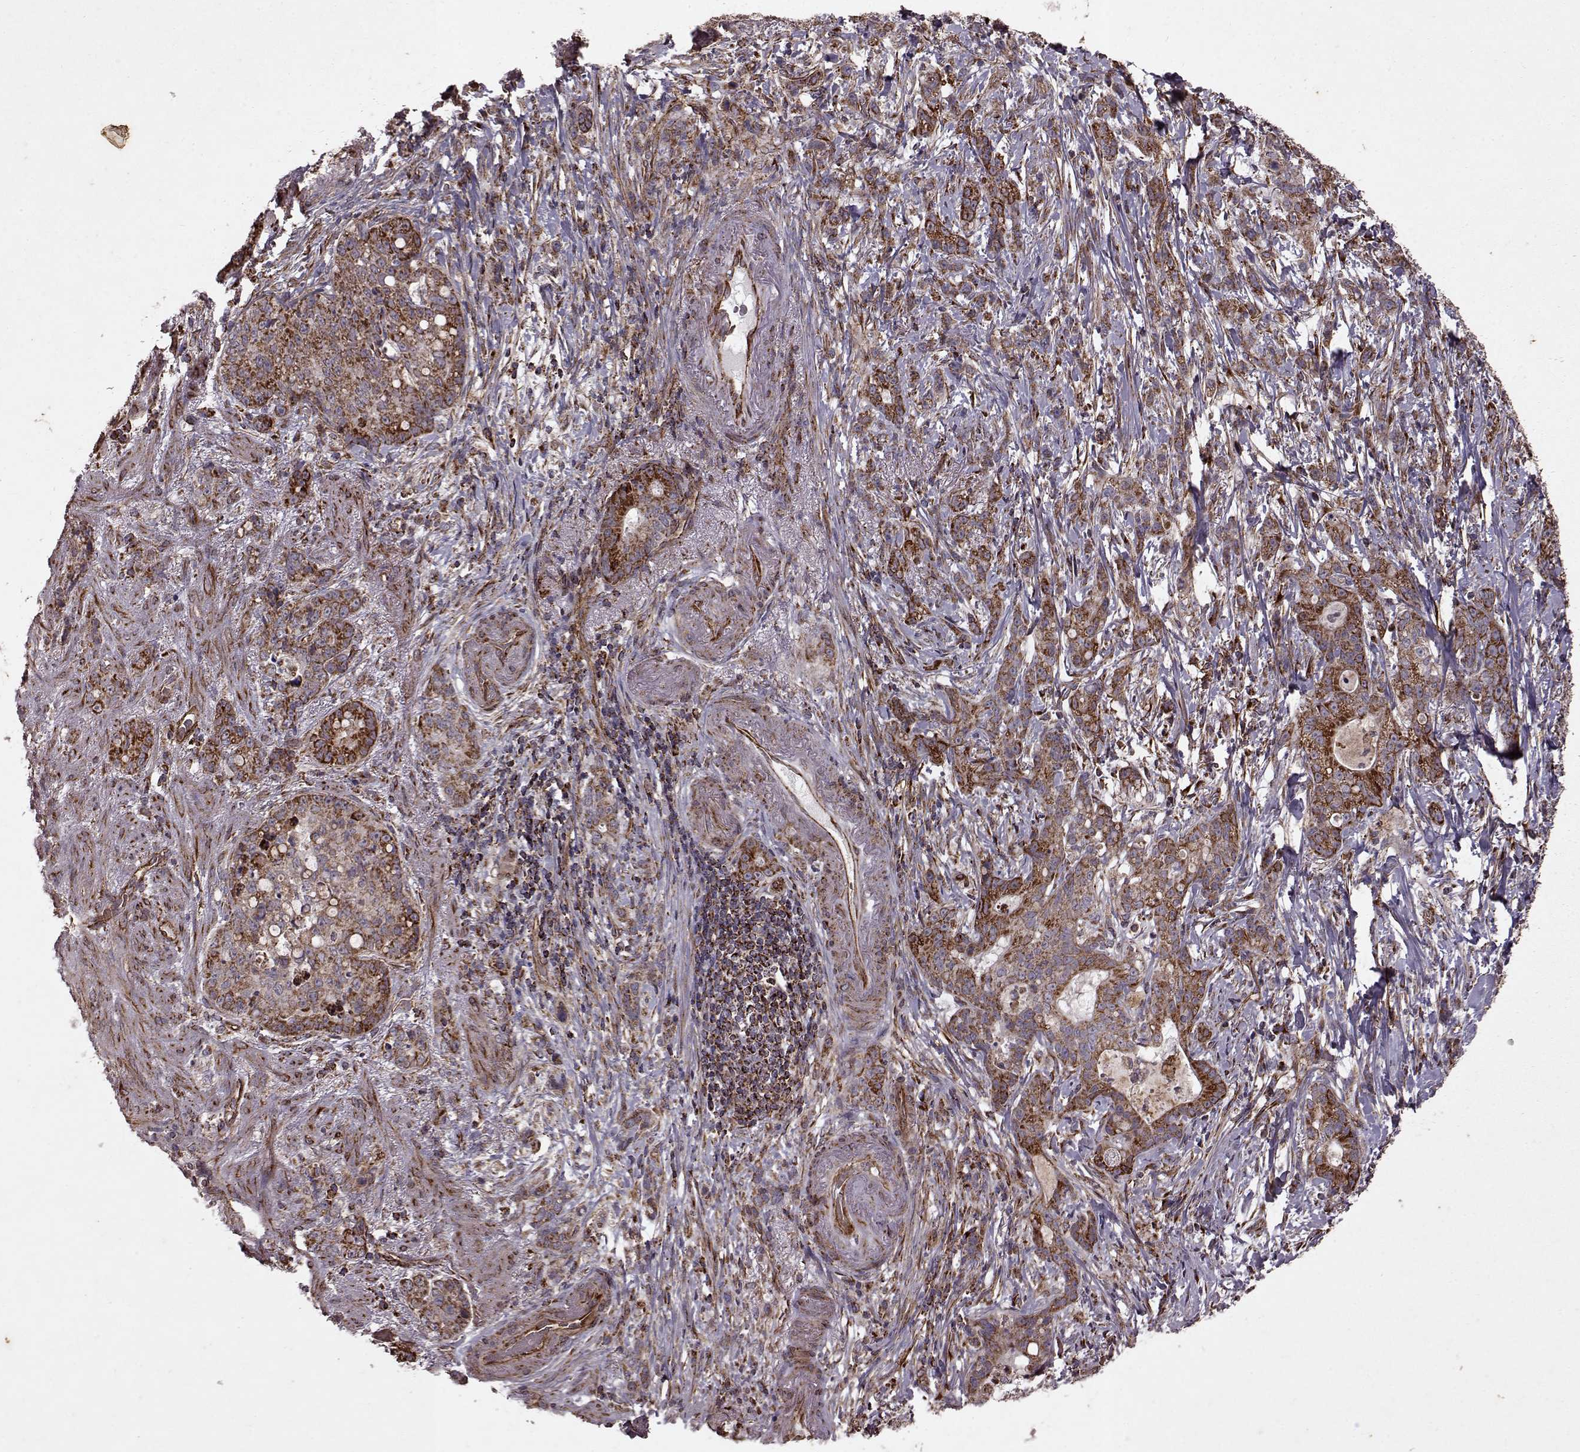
{"staining": {"intensity": "weak", "quantity": ">75%", "location": "cytoplasmic/membranous"}, "tissue": "stomach cancer", "cell_type": "Tumor cells", "image_type": "cancer", "snomed": [{"axis": "morphology", "description": "Adenocarcinoma, NOS"}, {"axis": "topography", "description": "Stomach, lower"}], "caption": "The immunohistochemical stain shows weak cytoplasmic/membranous expression in tumor cells of stomach cancer (adenocarcinoma) tissue.", "gene": "FXN", "patient": {"sex": "male", "age": 88}}